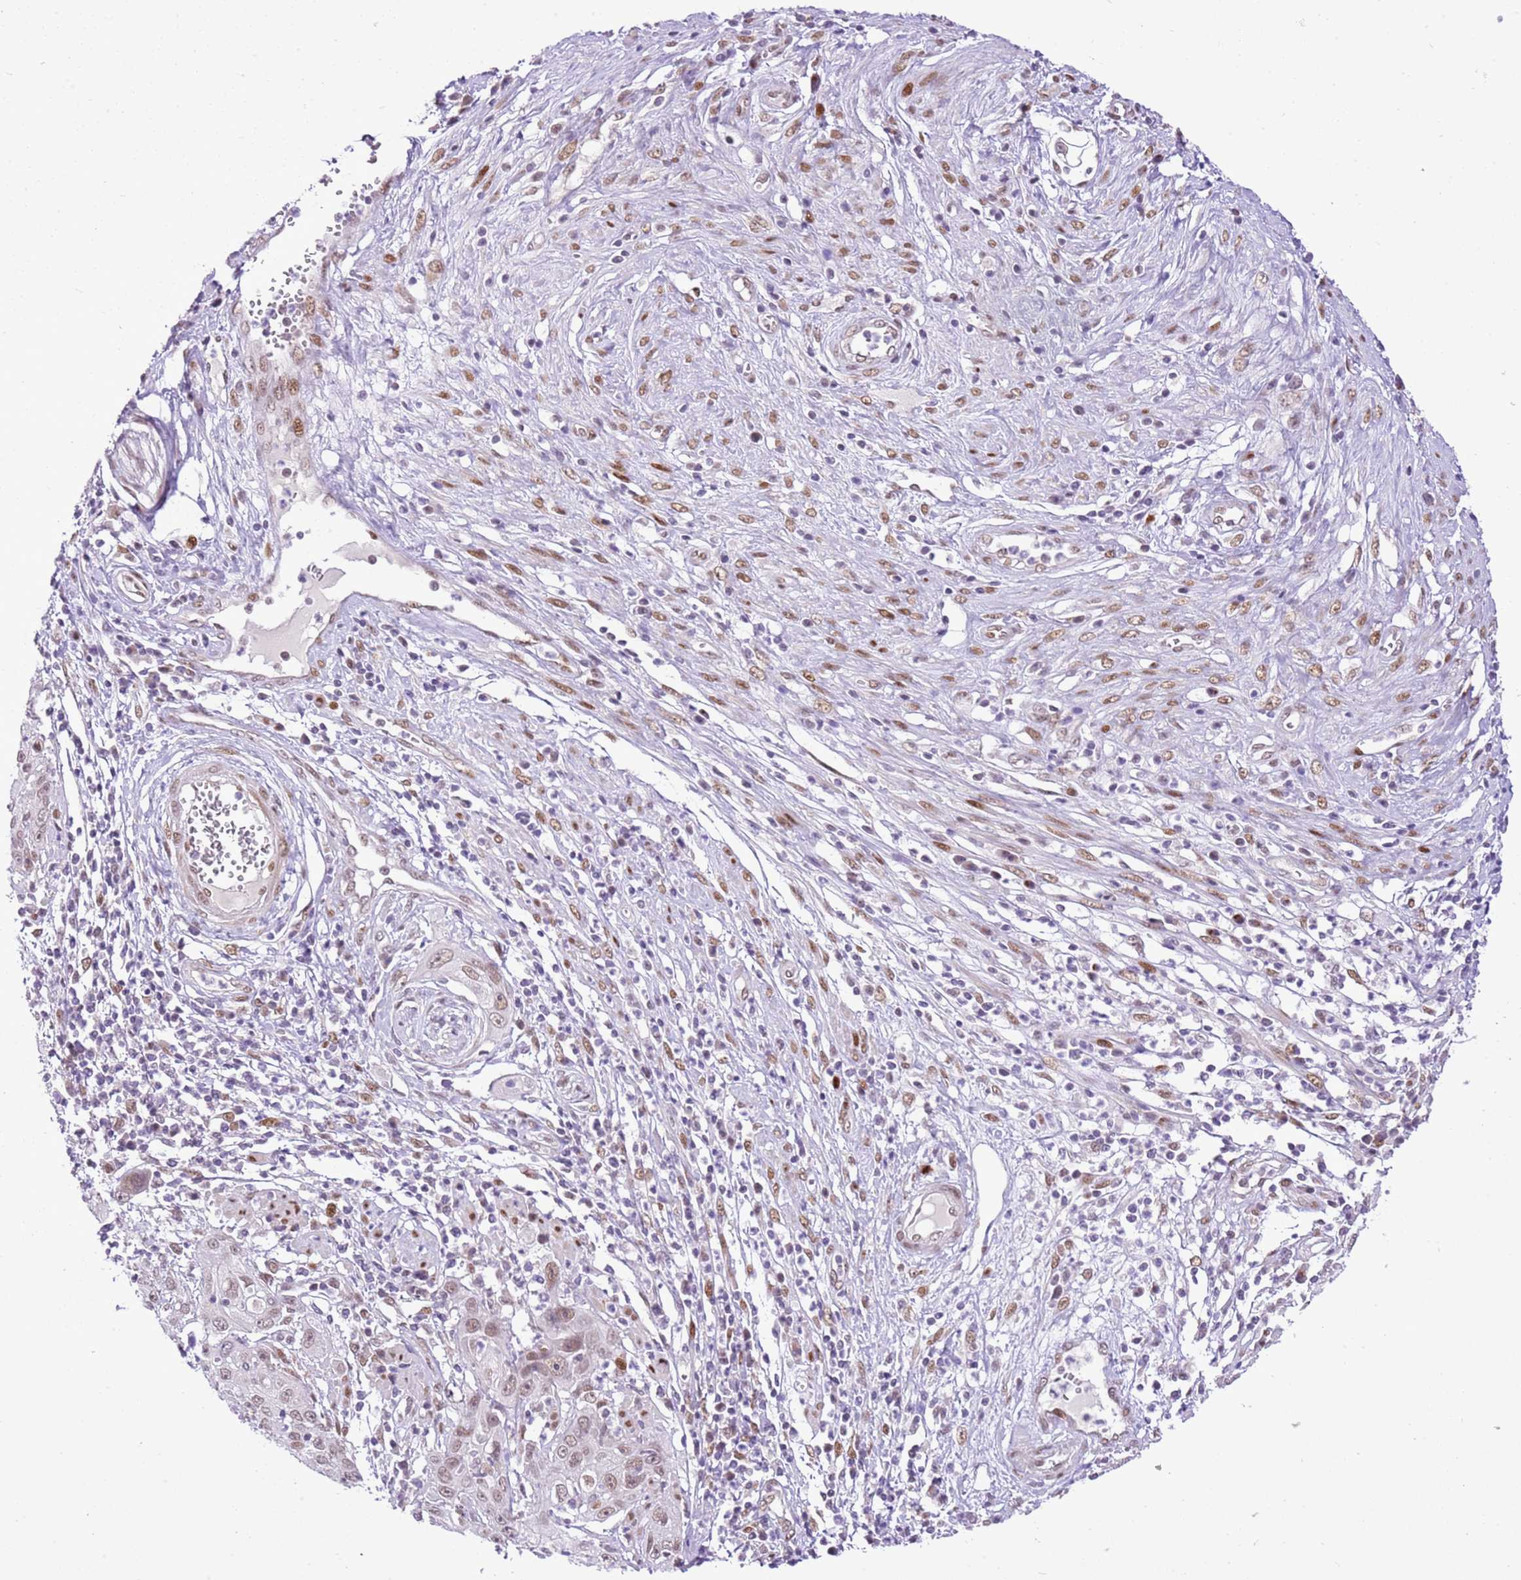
{"staining": {"intensity": "moderate", "quantity": ">75%", "location": "nuclear"}, "tissue": "cervical cancer", "cell_type": "Tumor cells", "image_type": "cancer", "snomed": [{"axis": "morphology", "description": "Squamous cell carcinoma, NOS"}, {"axis": "topography", "description": "Cervix"}], "caption": "Tumor cells display medium levels of moderate nuclear positivity in about >75% of cells in human cervical squamous cell carcinoma. (Brightfield microscopy of DAB IHC at high magnification).", "gene": "NACC2", "patient": {"sex": "female", "age": 36}}